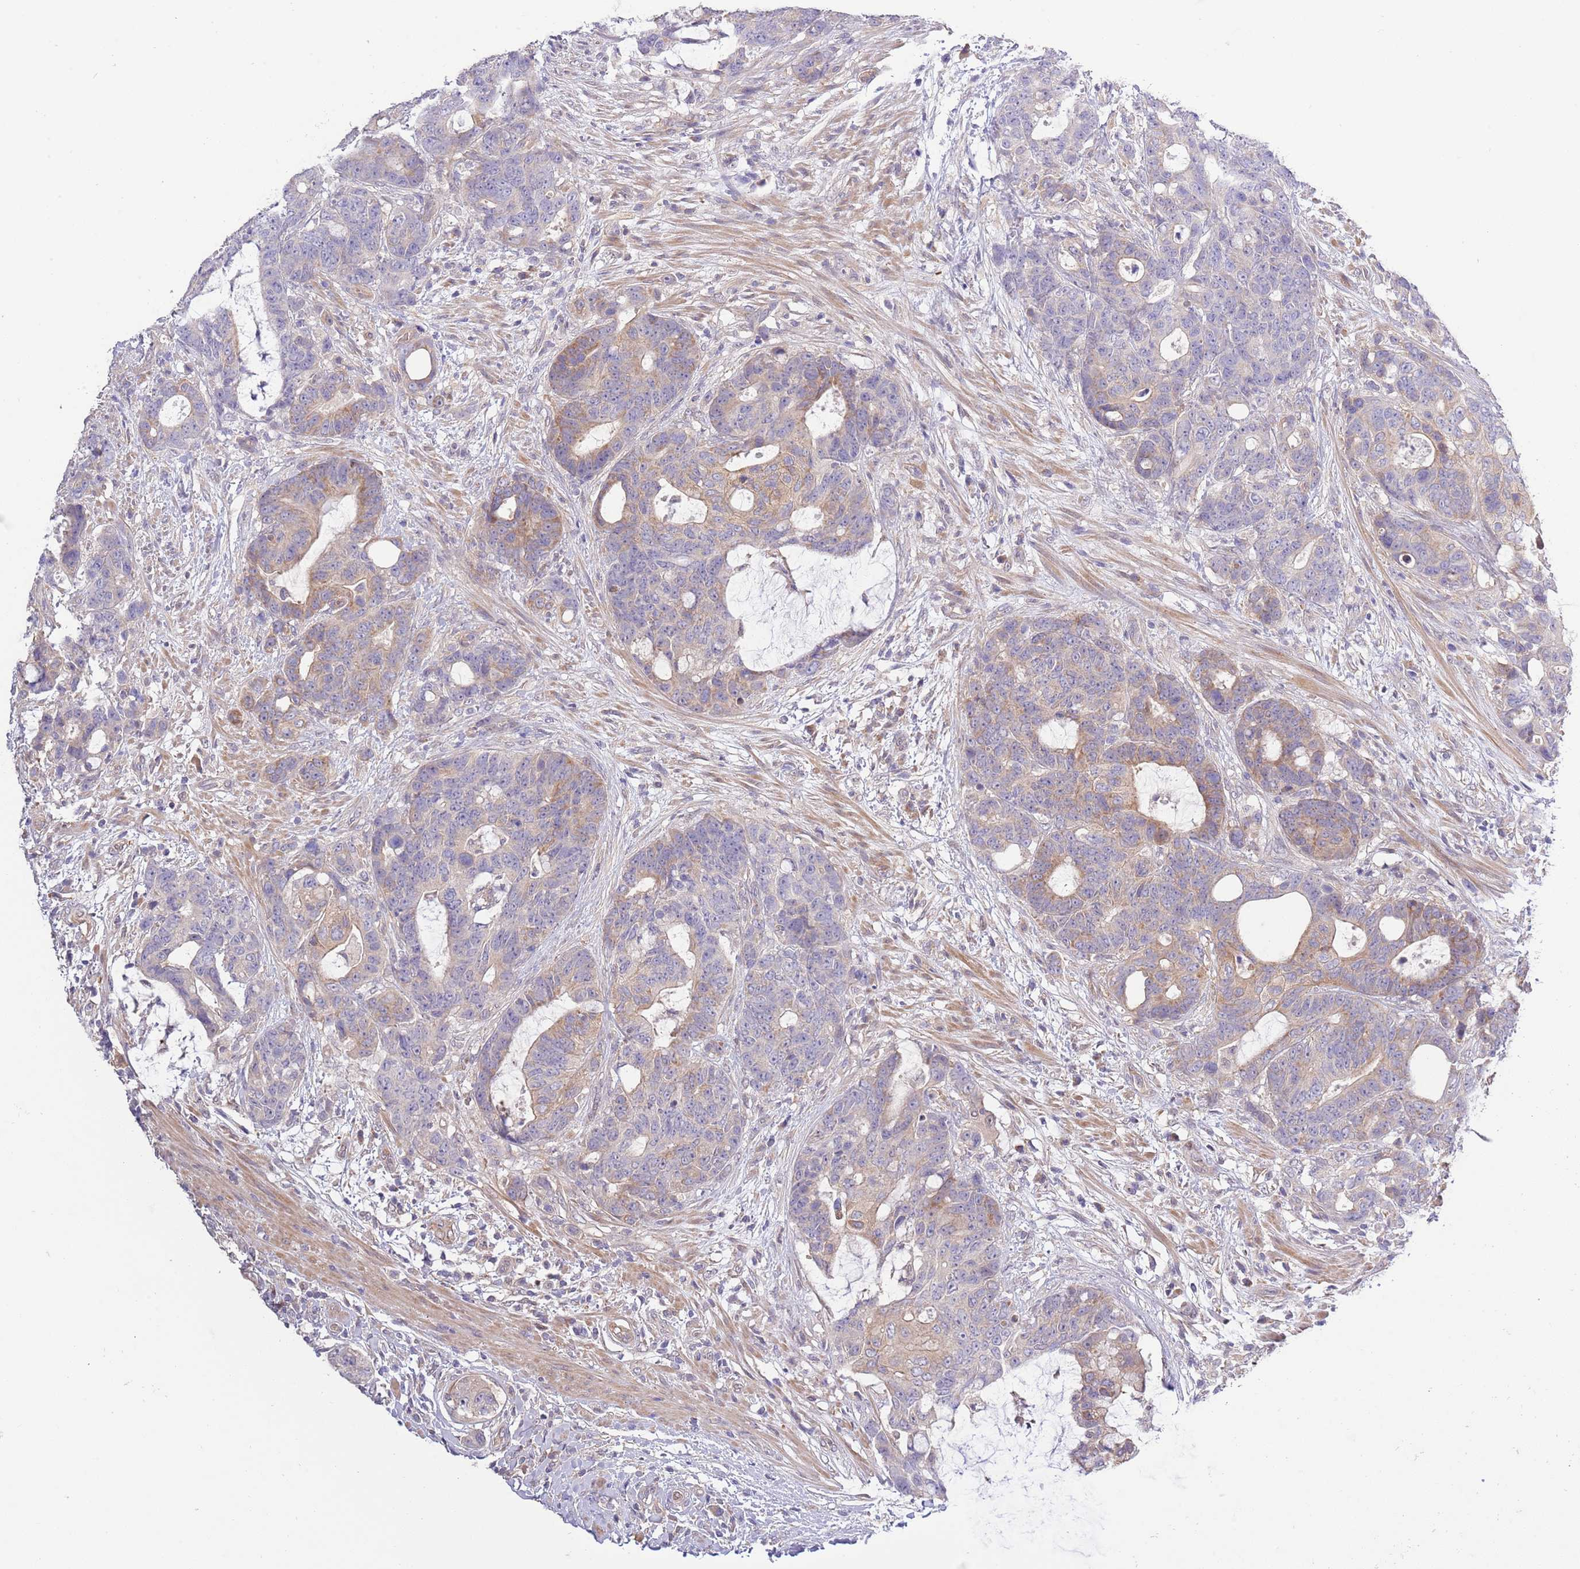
{"staining": {"intensity": "moderate", "quantity": "<25%", "location": "cytoplasmic/membranous"}, "tissue": "colorectal cancer", "cell_type": "Tumor cells", "image_type": "cancer", "snomed": [{"axis": "morphology", "description": "Adenocarcinoma, NOS"}, {"axis": "topography", "description": "Colon"}], "caption": "This is an image of IHC staining of adenocarcinoma (colorectal), which shows moderate staining in the cytoplasmic/membranous of tumor cells.", "gene": "LIPJ", "patient": {"sex": "female", "age": 82}}